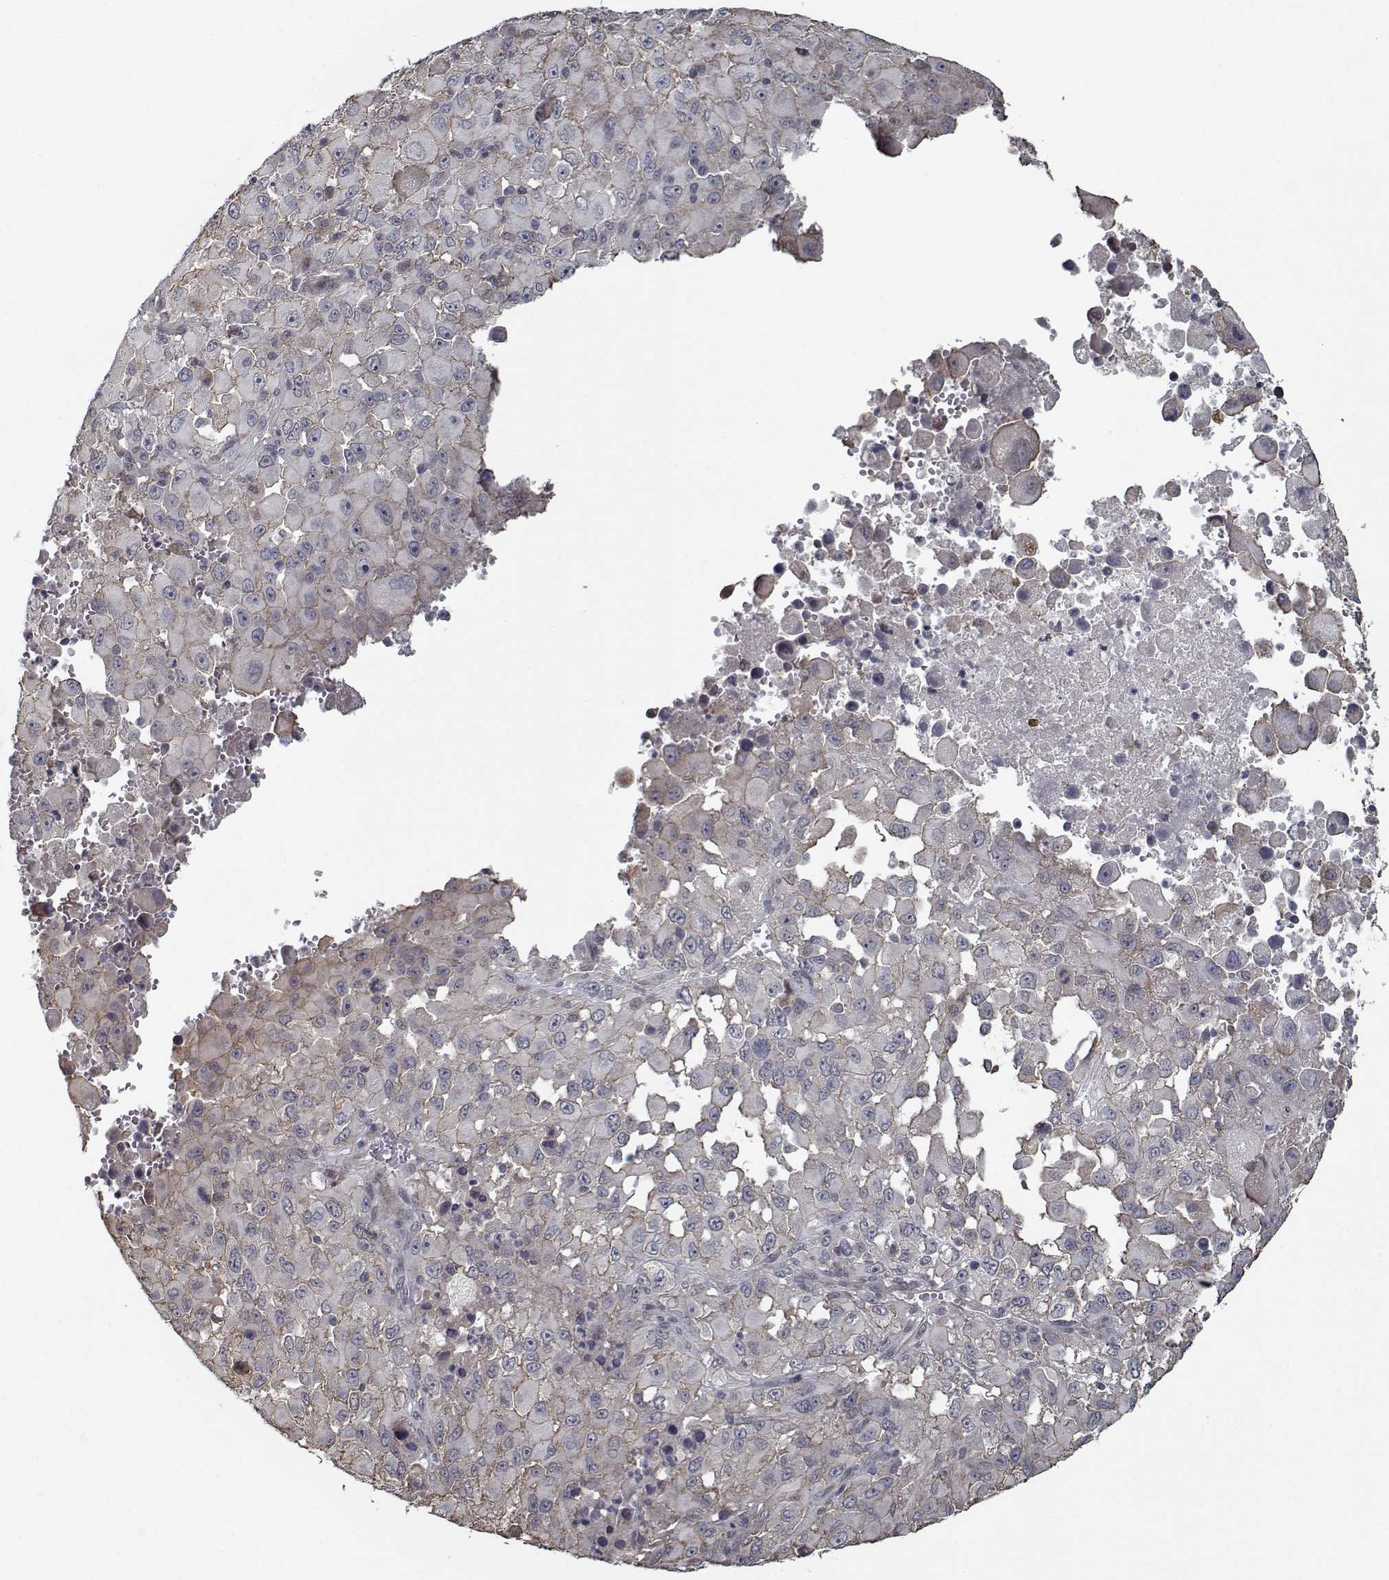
{"staining": {"intensity": "weak", "quantity": "<25%", "location": "cytoplasmic/membranous"}, "tissue": "melanoma", "cell_type": "Tumor cells", "image_type": "cancer", "snomed": [{"axis": "morphology", "description": "Malignant melanoma, Metastatic site"}, {"axis": "topography", "description": "Soft tissue"}], "caption": "Melanoma stained for a protein using IHC reveals no positivity tumor cells.", "gene": "NLK", "patient": {"sex": "male", "age": 50}}